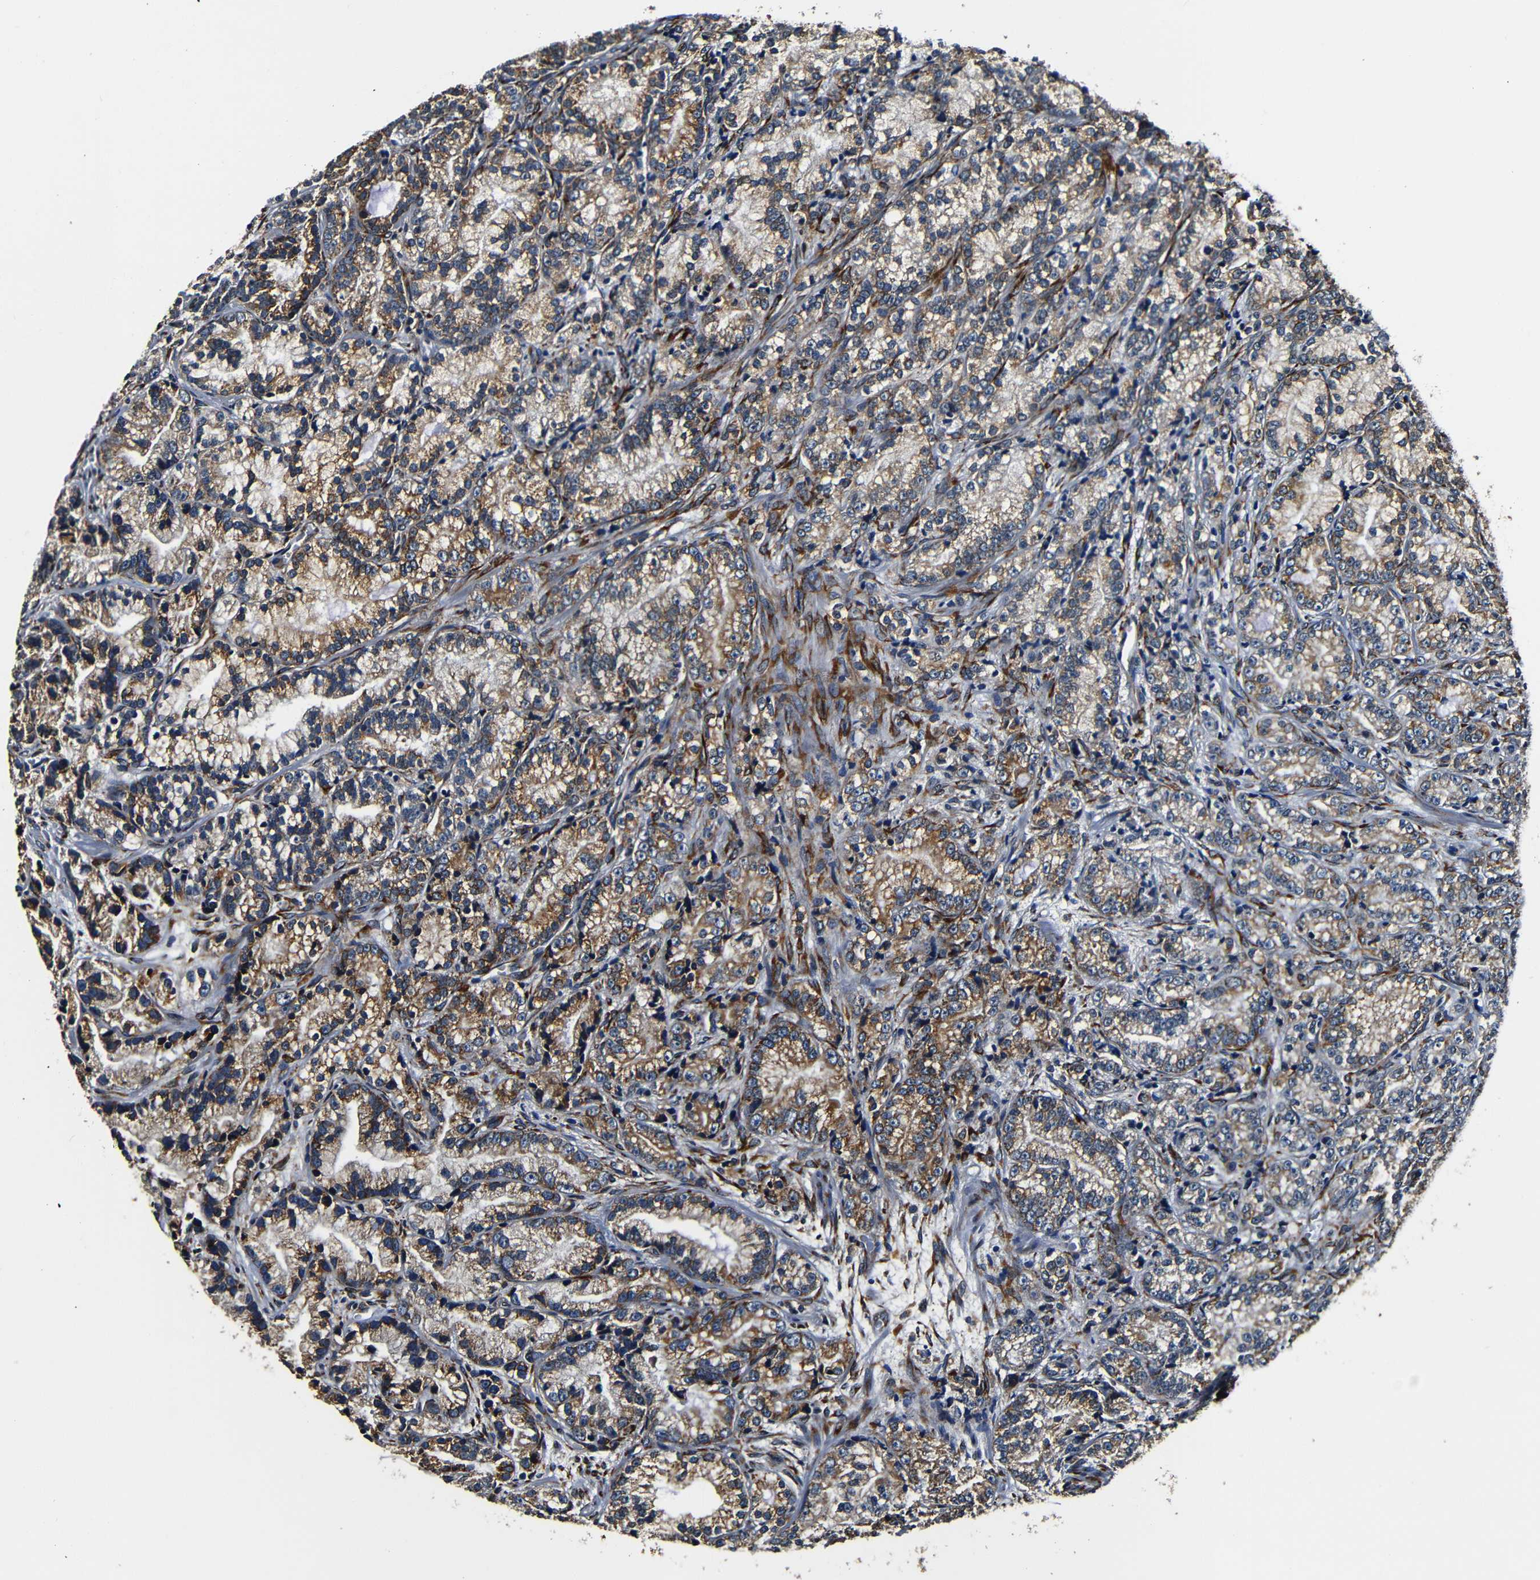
{"staining": {"intensity": "moderate", "quantity": "25%-75%", "location": "cytoplasmic/membranous"}, "tissue": "prostate cancer", "cell_type": "Tumor cells", "image_type": "cancer", "snomed": [{"axis": "morphology", "description": "Adenocarcinoma, Low grade"}, {"axis": "topography", "description": "Prostate"}], "caption": "This photomicrograph reveals adenocarcinoma (low-grade) (prostate) stained with IHC to label a protein in brown. The cytoplasmic/membranous of tumor cells show moderate positivity for the protein. Nuclei are counter-stained blue.", "gene": "RRBP1", "patient": {"sex": "male", "age": 89}}